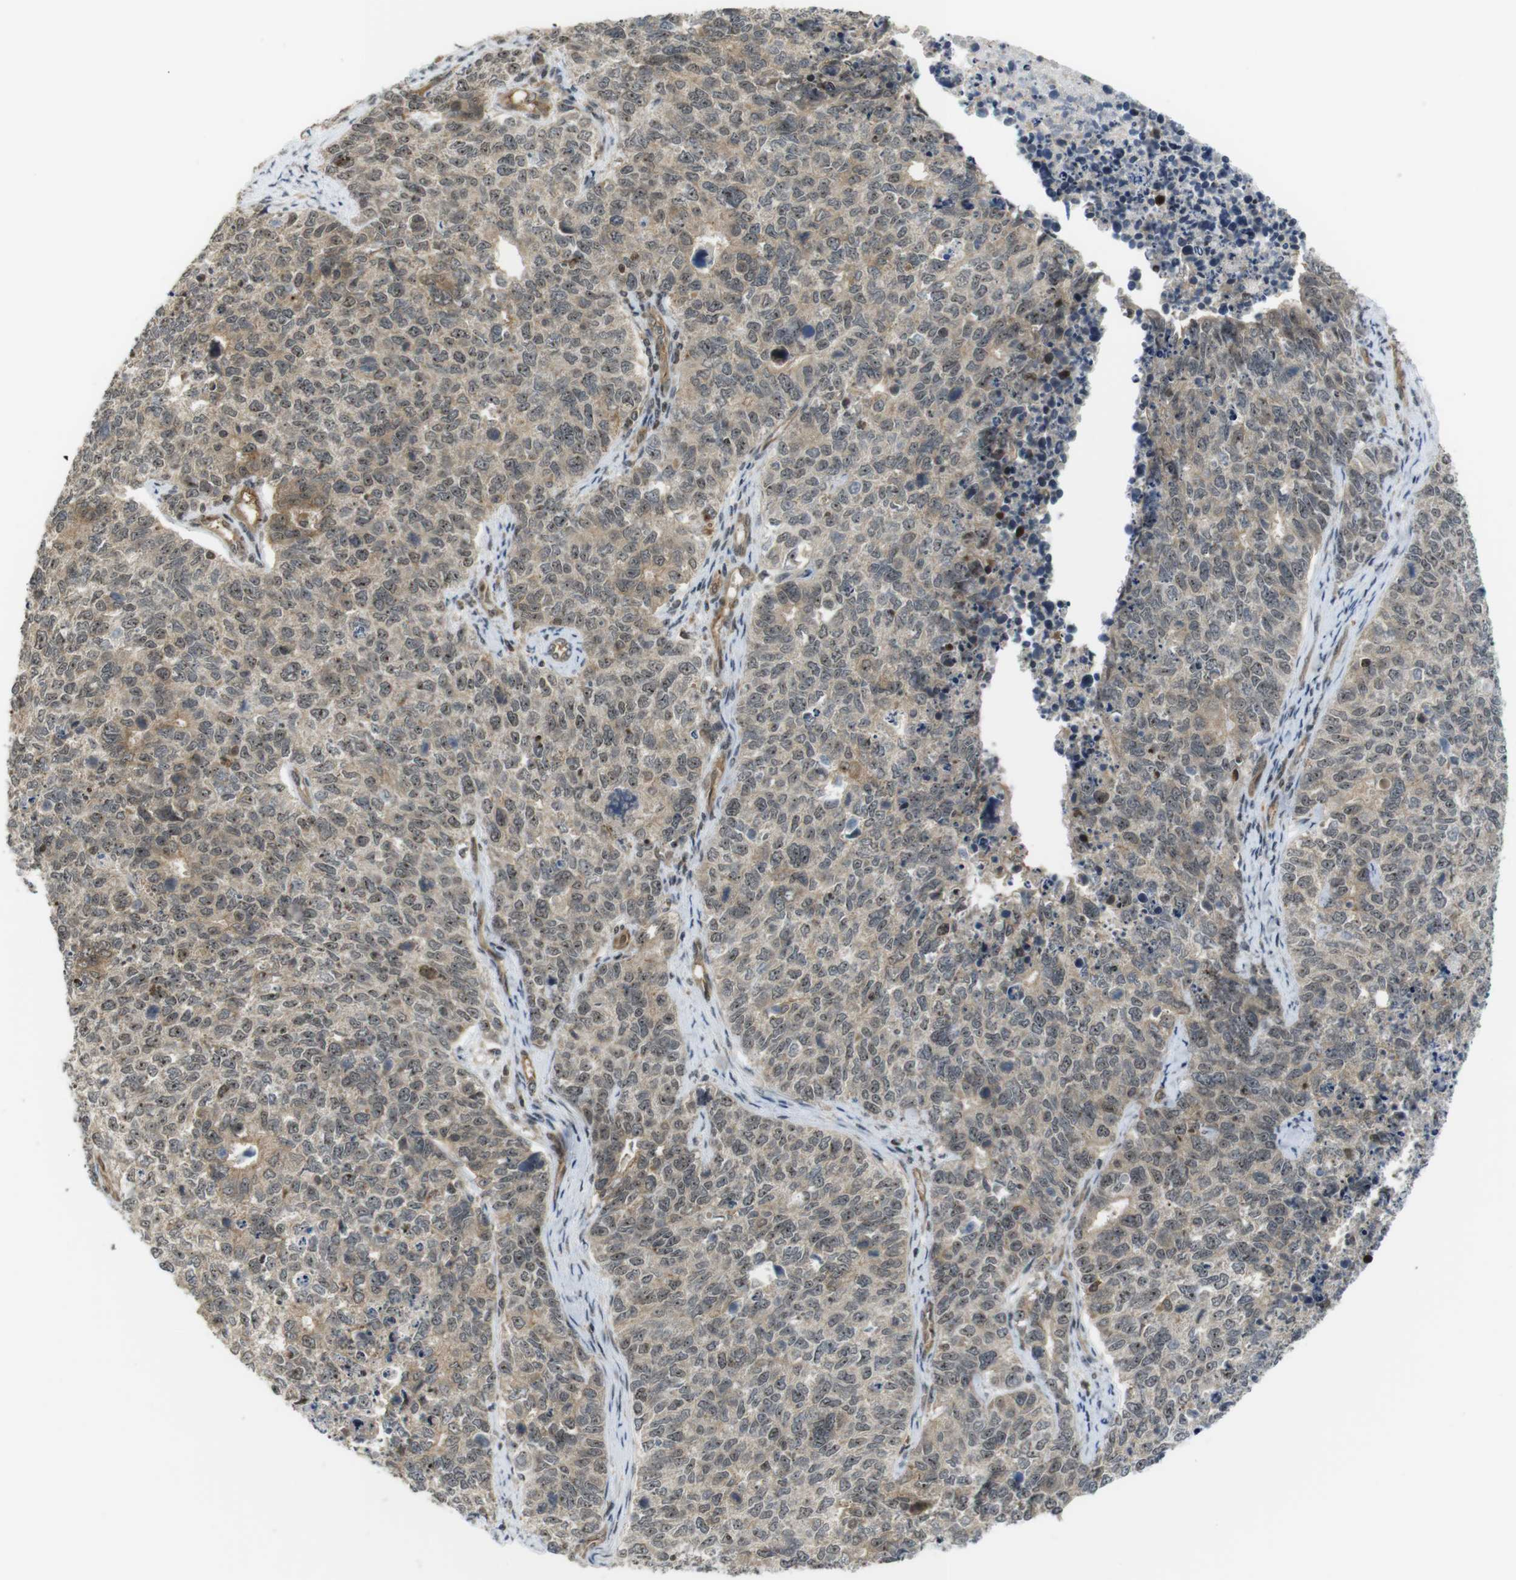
{"staining": {"intensity": "weak", "quantity": ">75%", "location": "cytoplasmic/membranous,nuclear"}, "tissue": "cervical cancer", "cell_type": "Tumor cells", "image_type": "cancer", "snomed": [{"axis": "morphology", "description": "Squamous cell carcinoma, NOS"}, {"axis": "topography", "description": "Cervix"}], "caption": "There is low levels of weak cytoplasmic/membranous and nuclear staining in tumor cells of cervical squamous cell carcinoma, as demonstrated by immunohistochemical staining (brown color).", "gene": "CC2D1A", "patient": {"sex": "female", "age": 63}}